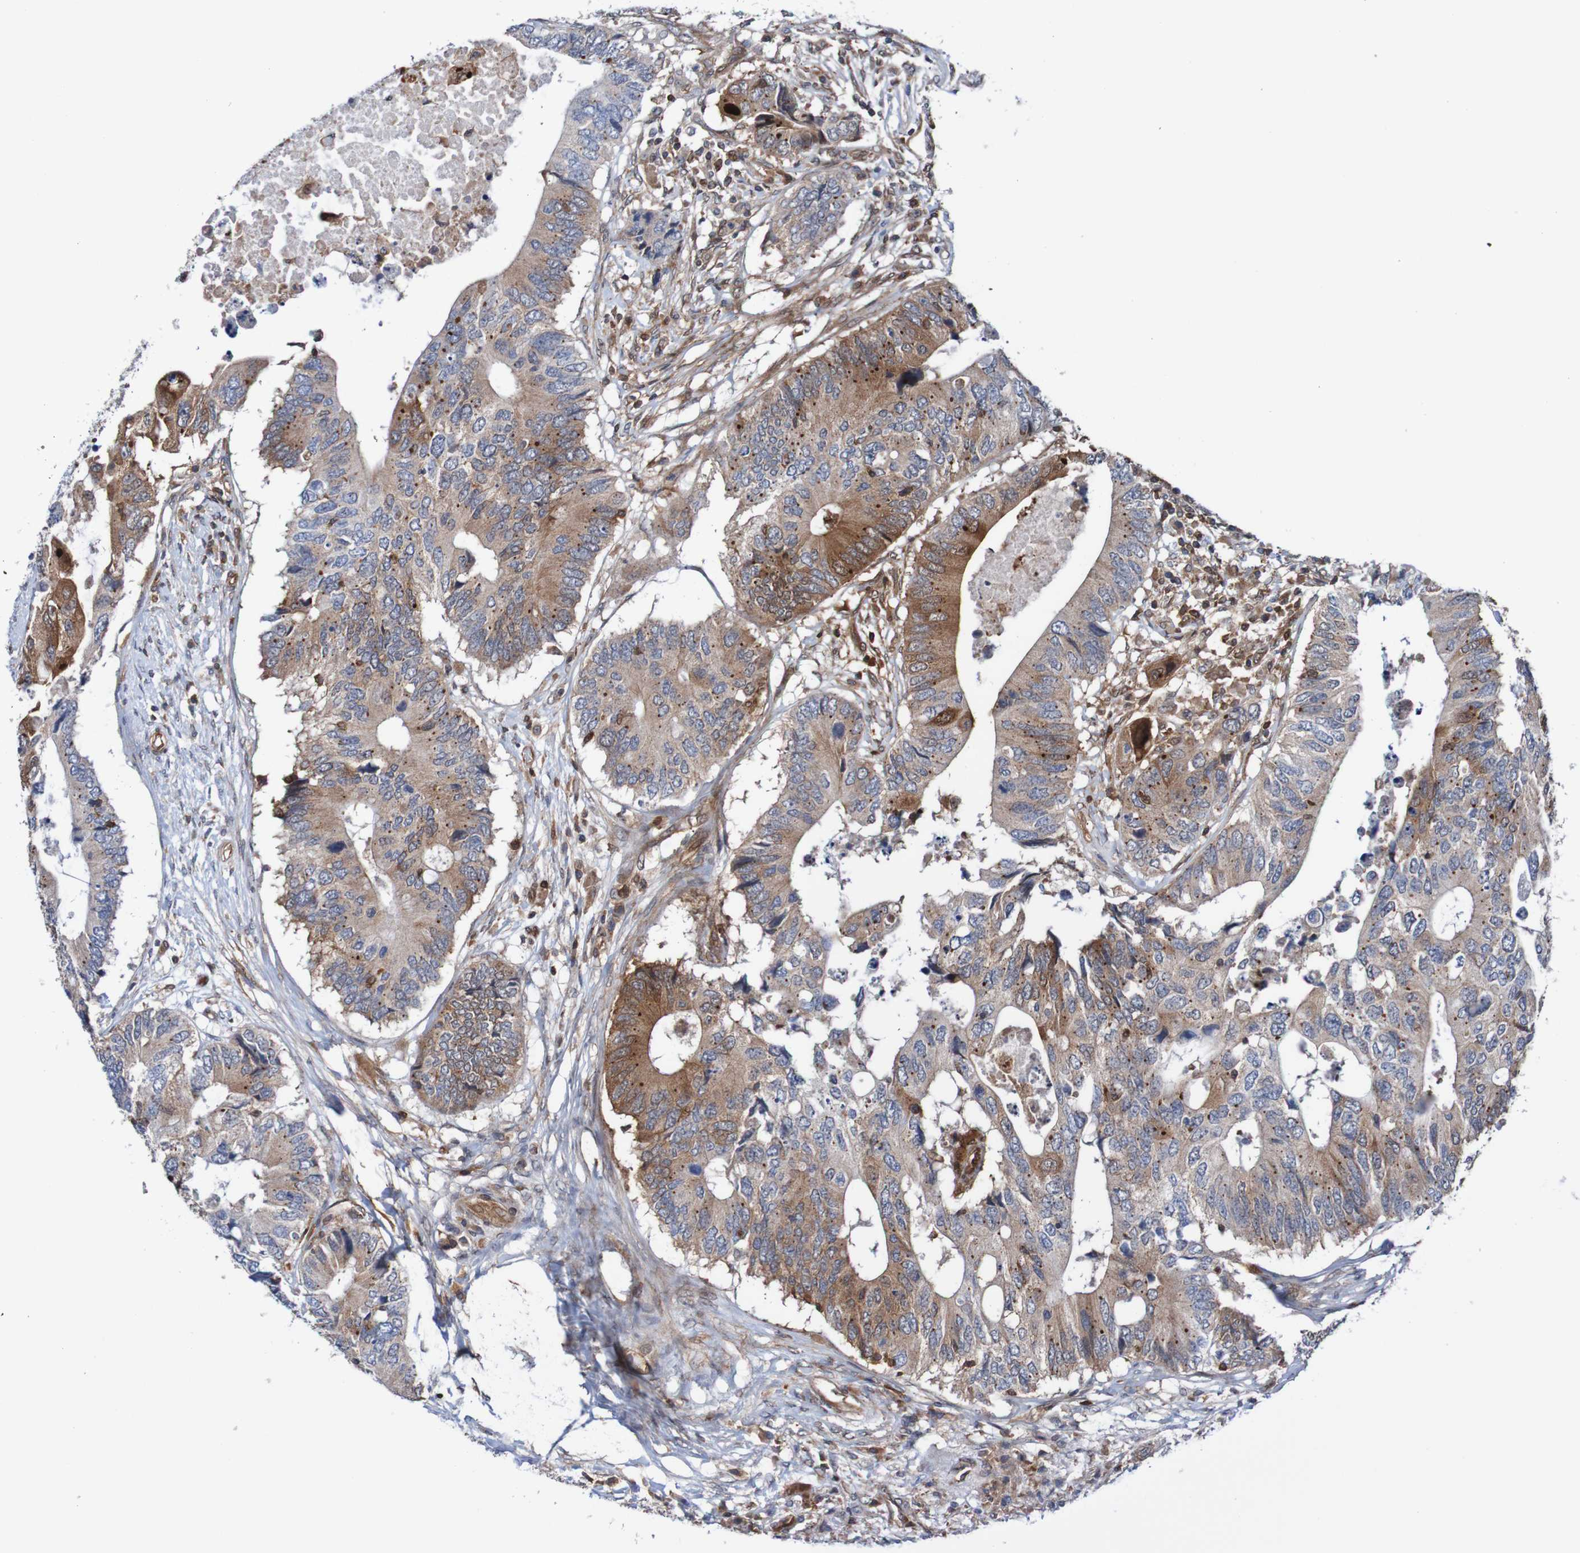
{"staining": {"intensity": "moderate", "quantity": "25%-75%", "location": "cytoplasmic/membranous"}, "tissue": "colorectal cancer", "cell_type": "Tumor cells", "image_type": "cancer", "snomed": [{"axis": "morphology", "description": "Adenocarcinoma, NOS"}, {"axis": "topography", "description": "Colon"}], "caption": "IHC photomicrograph of colorectal cancer (adenocarcinoma) stained for a protein (brown), which shows medium levels of moderate cytoplasmic/membranous positivity in approximately 25%-75% of tumor cells.", "gene": "RIGI", "patient": {"sex": "male", "age": 71}}